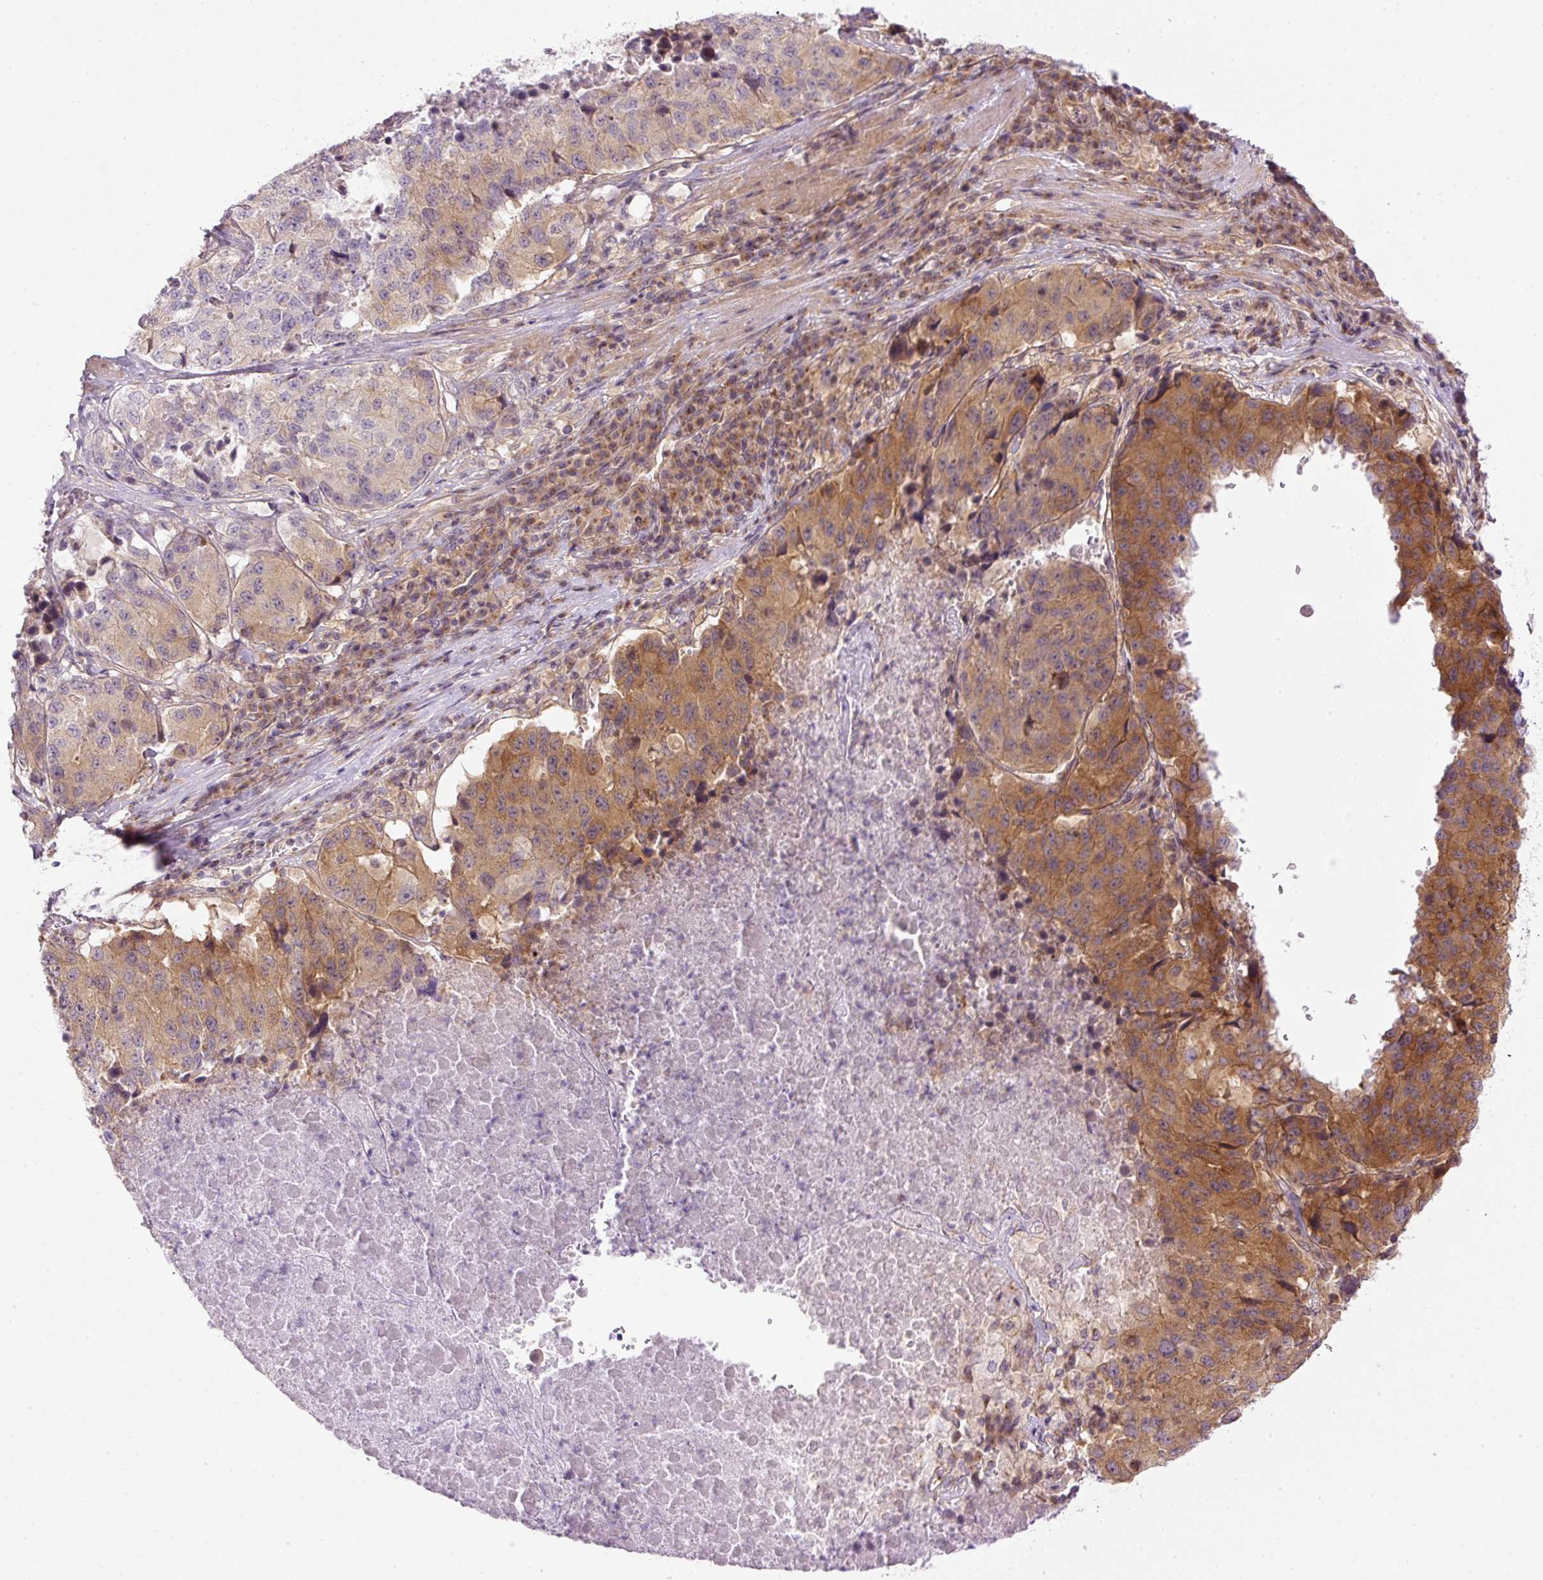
{"staining": {"intensity": "moderate", "quantity": ">75%", "location": "cytoplasmic/membranous"}, "tissue": "stomach cancer", "cell_type": "Tumor cells", "image_type": "cancer", "snomed": [{"axis": "morphology", "description": "Adenocarcinoma, NOS"}, {"axis": "topography", "description": "Stomach"}], "caption": "A high-resolution micrograph shows IHC staining of stomach cancer, which reveals moderate cytoplasmic/membranous expression in about >75% of tumor cells. (brown staining indicates protein expression, while blue staining denotes nuclei).", "gene": "MZT2B", "patient": {"sex": "male", "age": 71}}